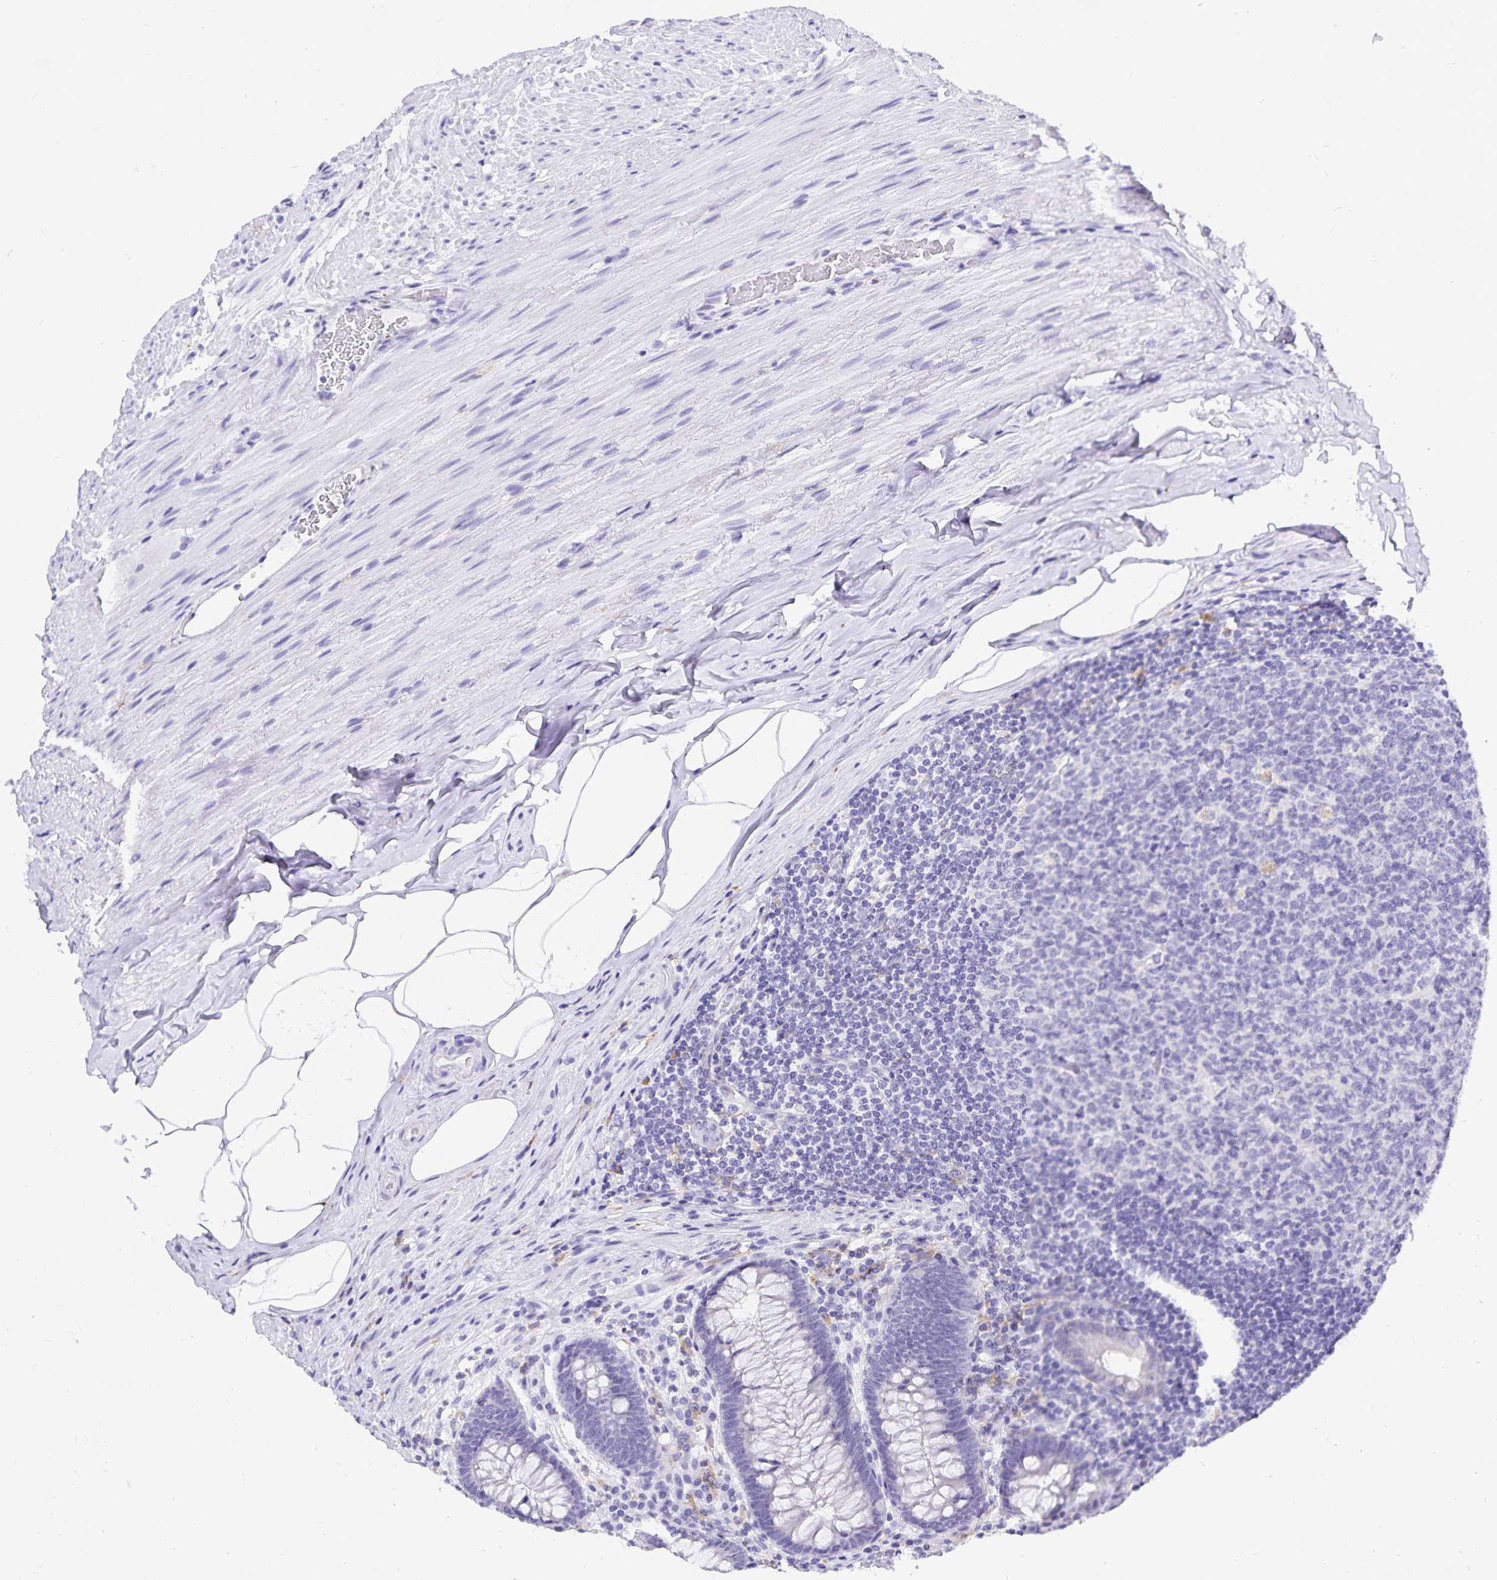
{"staining": {"intensity": "negative", "quantity": "none", "location": "none"}, "tissue": "appendix", "cell_type": "Glandular cells", "image_type": "normal", "snomed": [{"axis": "morphology", "description": "Normal tissue, NOS"}, {"axis": "topography", "description": "Appendix"}], "caption": "Immunohistochemistry (IHC) photomicrograph of unremarkable human appendix stained for a protein (brown), which shows no expression in glandular cells.", "gene": "PLAC1", "patient": {"sex": "male", "age": 71}}